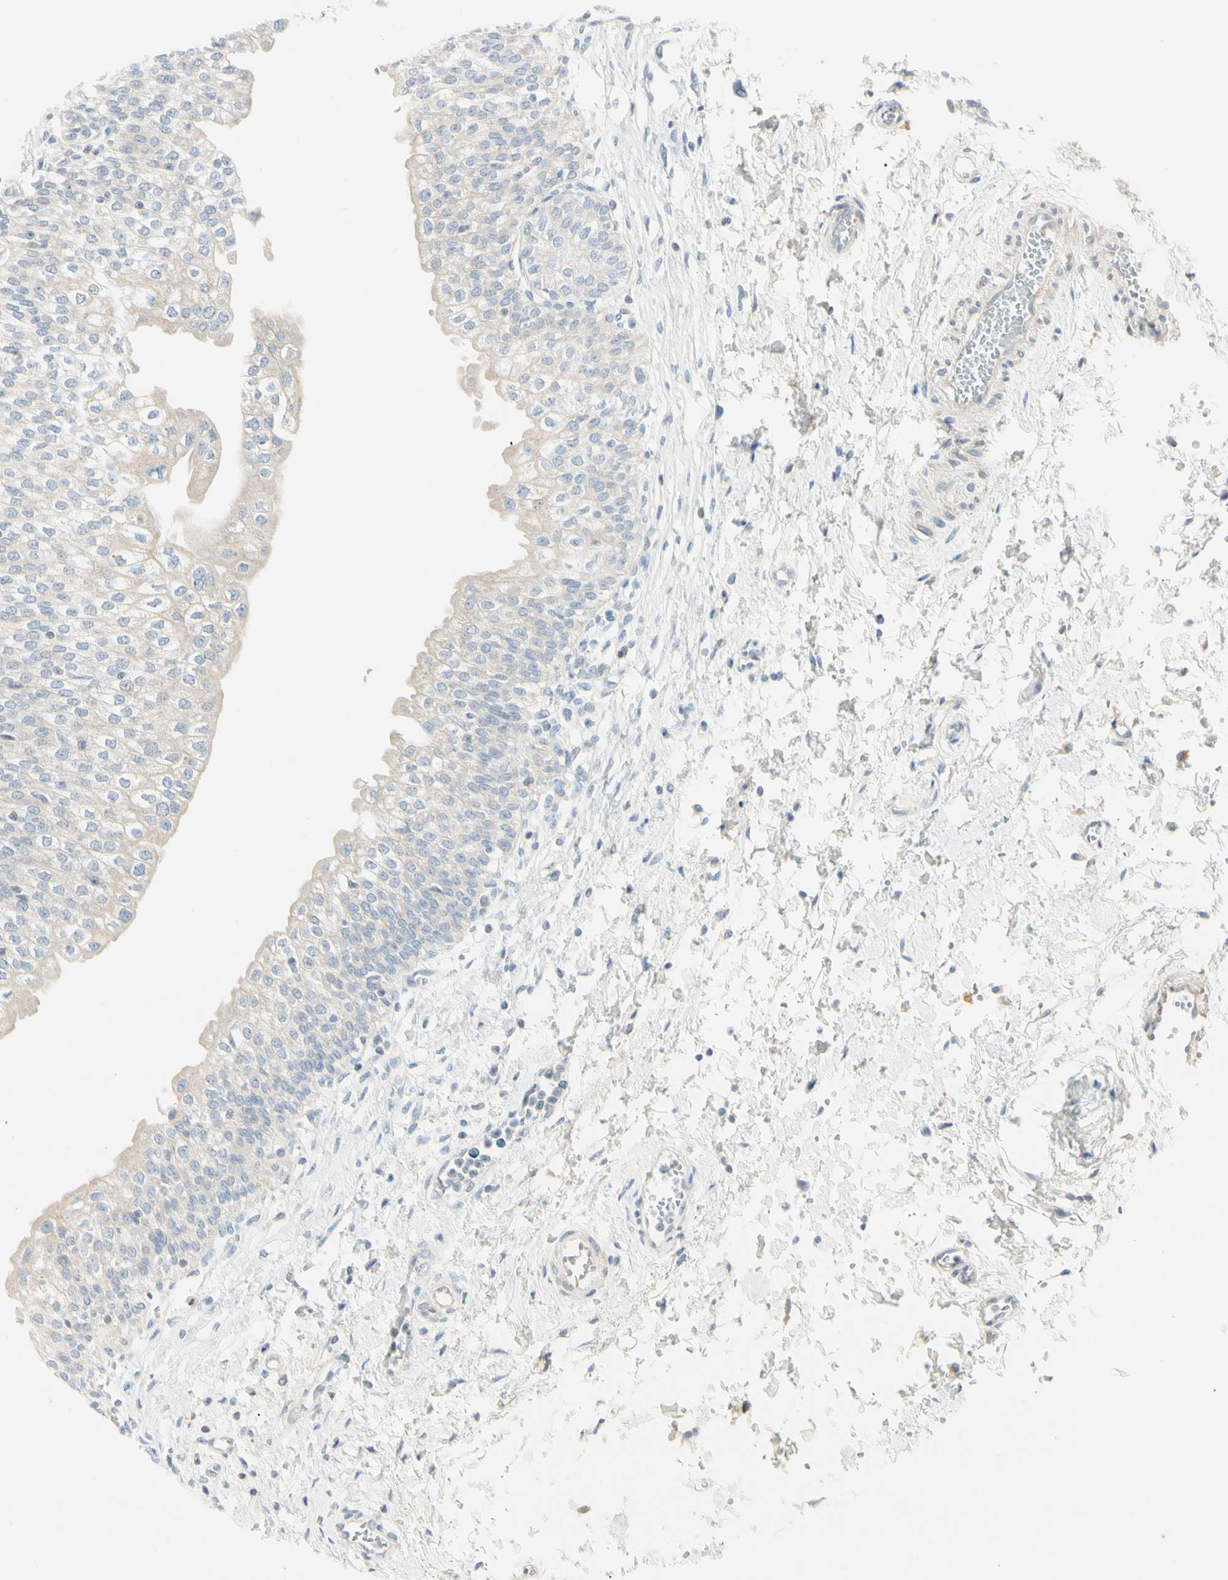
{"staining": {"intensity": "negative", "quantity": "none", "location": "none"}, "tissue": "urinary bladder", "cell_type": "Urothelial cells", "image_type": "normal", "snomed": [{"axis": "morphology", "description": "Normal tissue, NOS"}, {"axis": "topography", "description": "Urinary bladder"}], "caption": "A high-resolution histopathology image shows immunohistochemistry (IHC) staining of unremarkable urinary bladder, which reveals no significant expression in urothelial cells. Nuclei are stained in blue.", "gene": "ALDH18A1", "patient": {"sex": "male", "age": 55}}